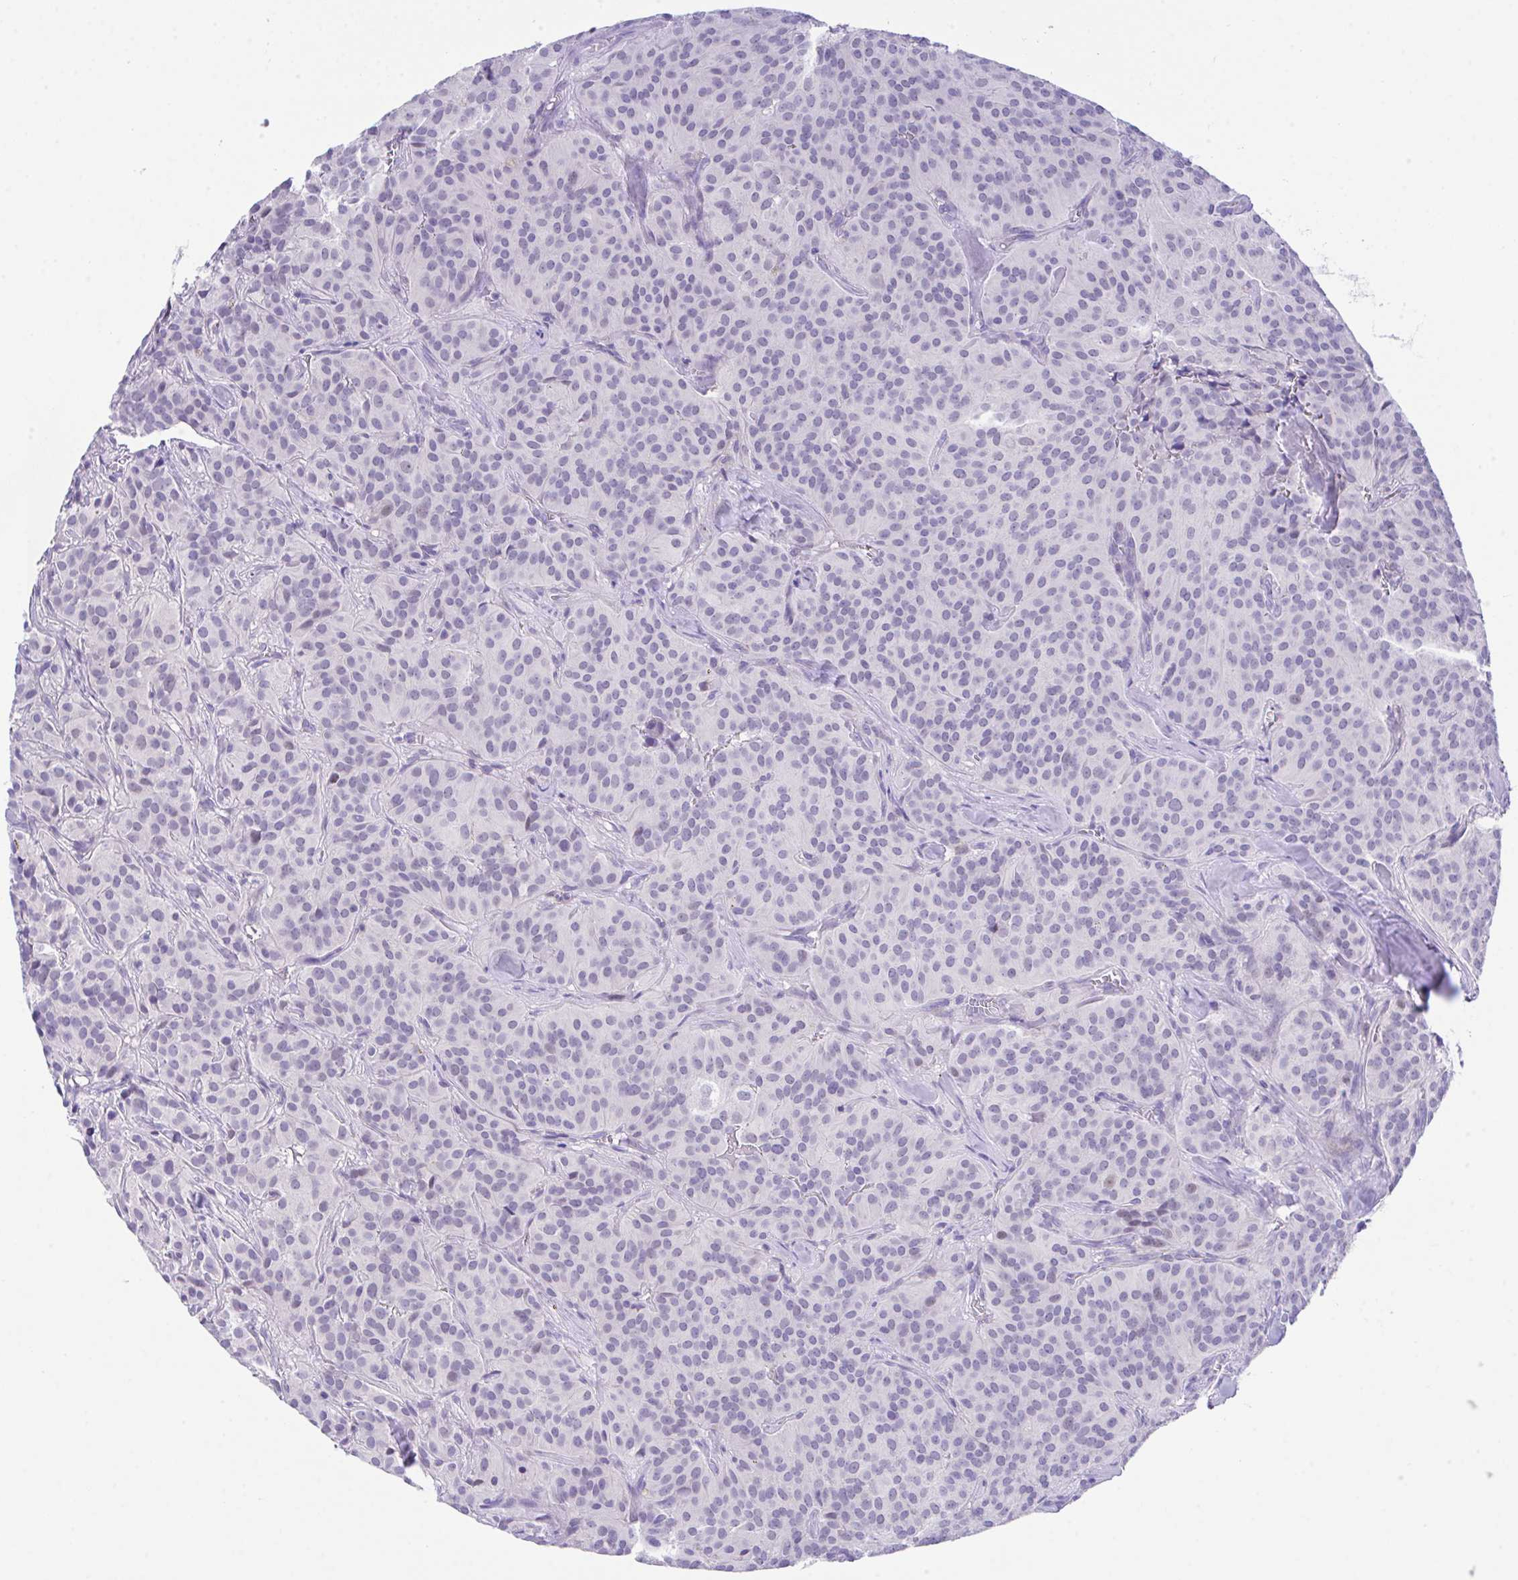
{"staining": {"intensity": "negative", "quantity": "none", "location": "none"}, "tissue": "glioma", "cell_type": "Tumor cells", "image_type": "cancer", "snomed": [{"axis": "morphology", "description": "Glioma, malignant, Low grade"}, {"axis": "topography", "description": "Brain"}], "caption": "The immunohistochemistry histopathology image has no significant expression in tumor cells of low-grade glioma (malignant) tissue. (Stains: DAB IHC with hematoxylin counter stain, Microscopy: brightfield microscopy at high magnification).", "gene": "HOXB4", "patient": {"sex": "male", "age": 42}}